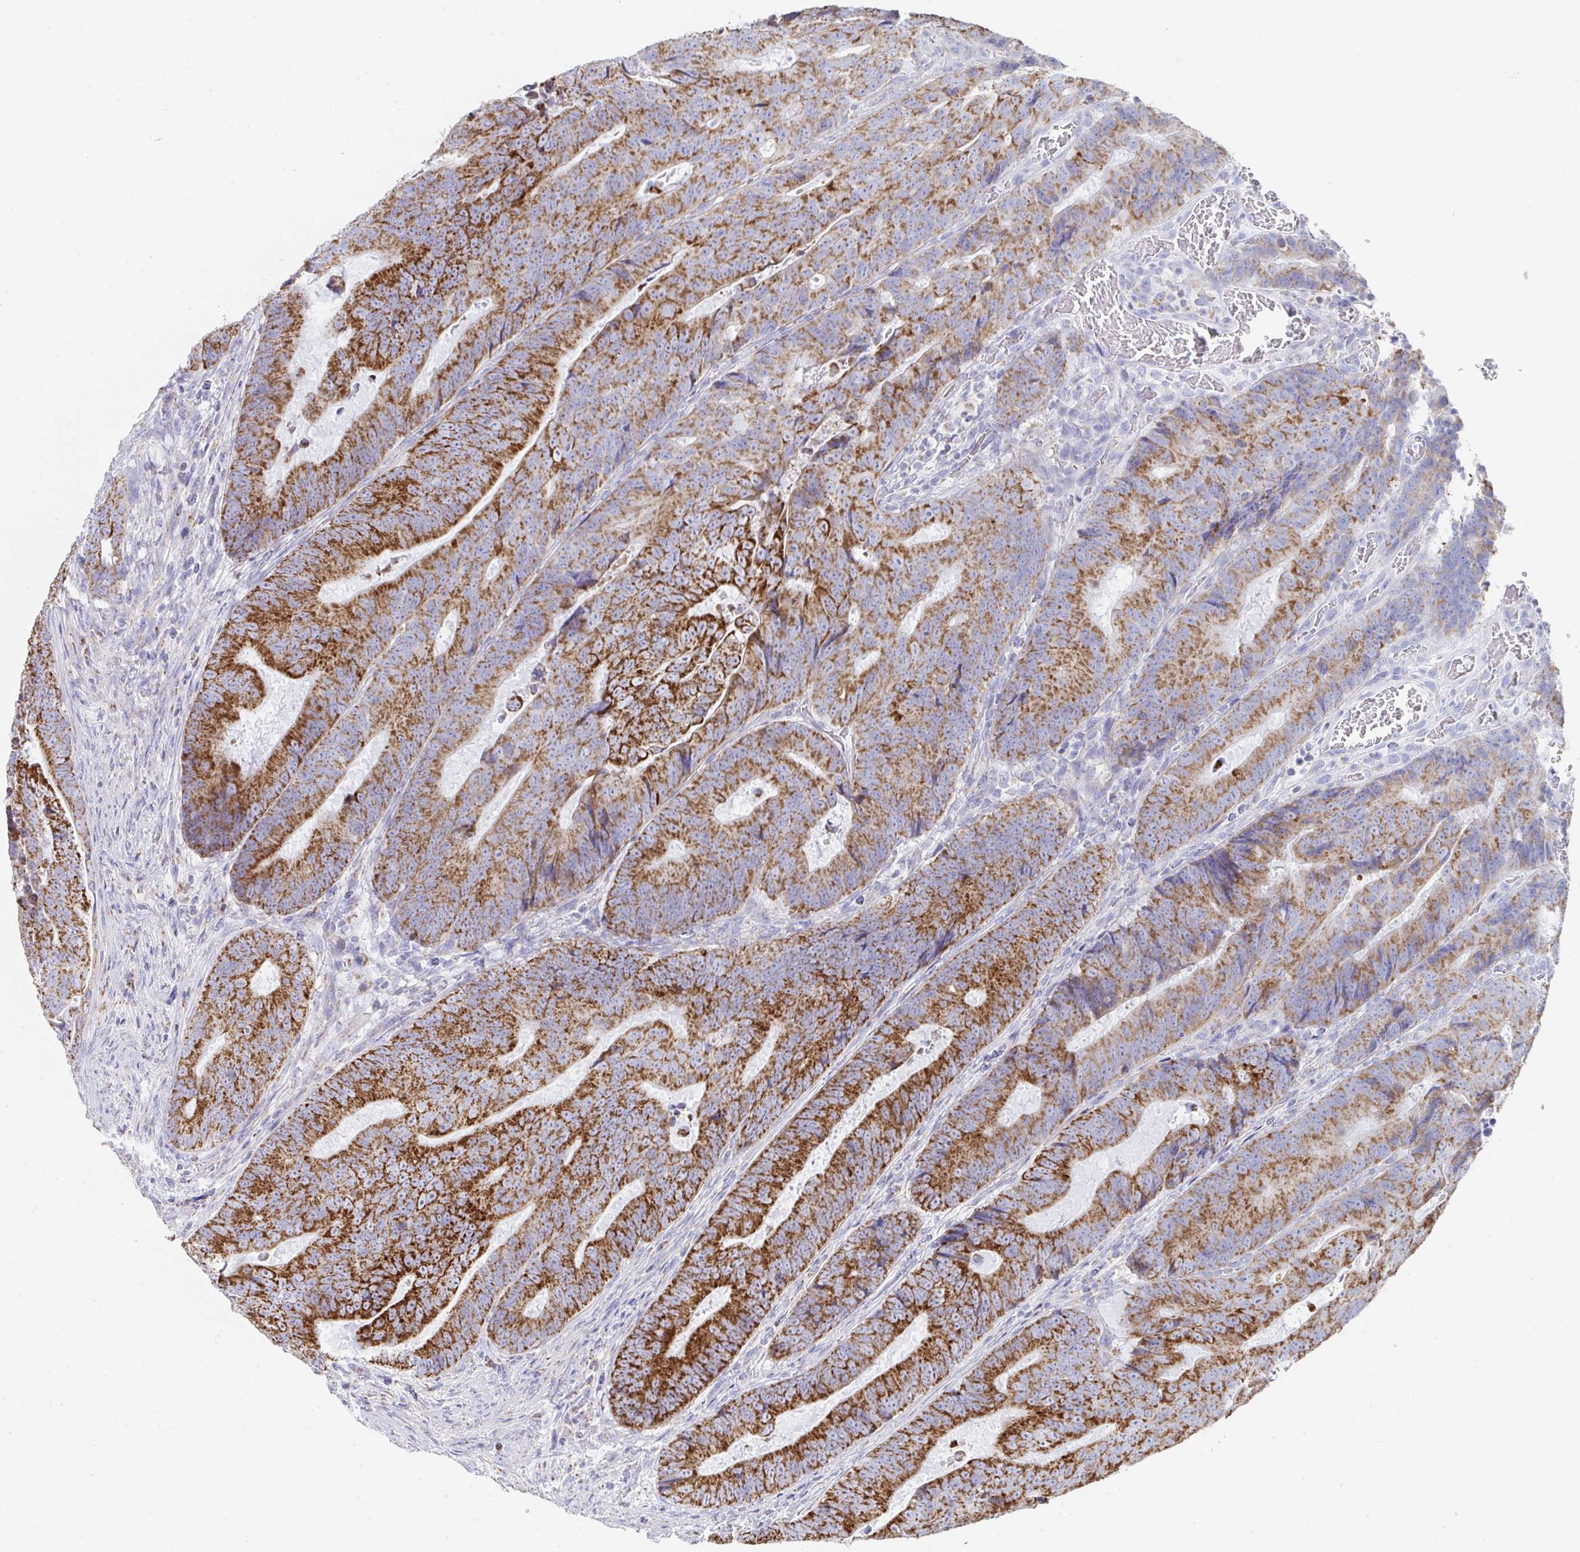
{"staining": {"intensity": "strong", "quantity": ">75%", "location": "cytoplasmic/membranous"}, "tissue": "colorectal cancer", "cell_type": "Tumor cells", "image_type": "cancer", "snomed": [{"axis": "morphology", "description": "Adenocarcinoma, NOS"}, {"axis": "topography", "description": "Colon"}], "caption": "Immunohistochemical staining of human colorectal cancer displays high levels of strong cytoplasmic/membranous protein staining in about >75% of tumor cells. (Brightfield microscopy of DAB IHC at high magnification).", "gene": "AIFM1", "patient": {"sex": "female", "age": 48}}